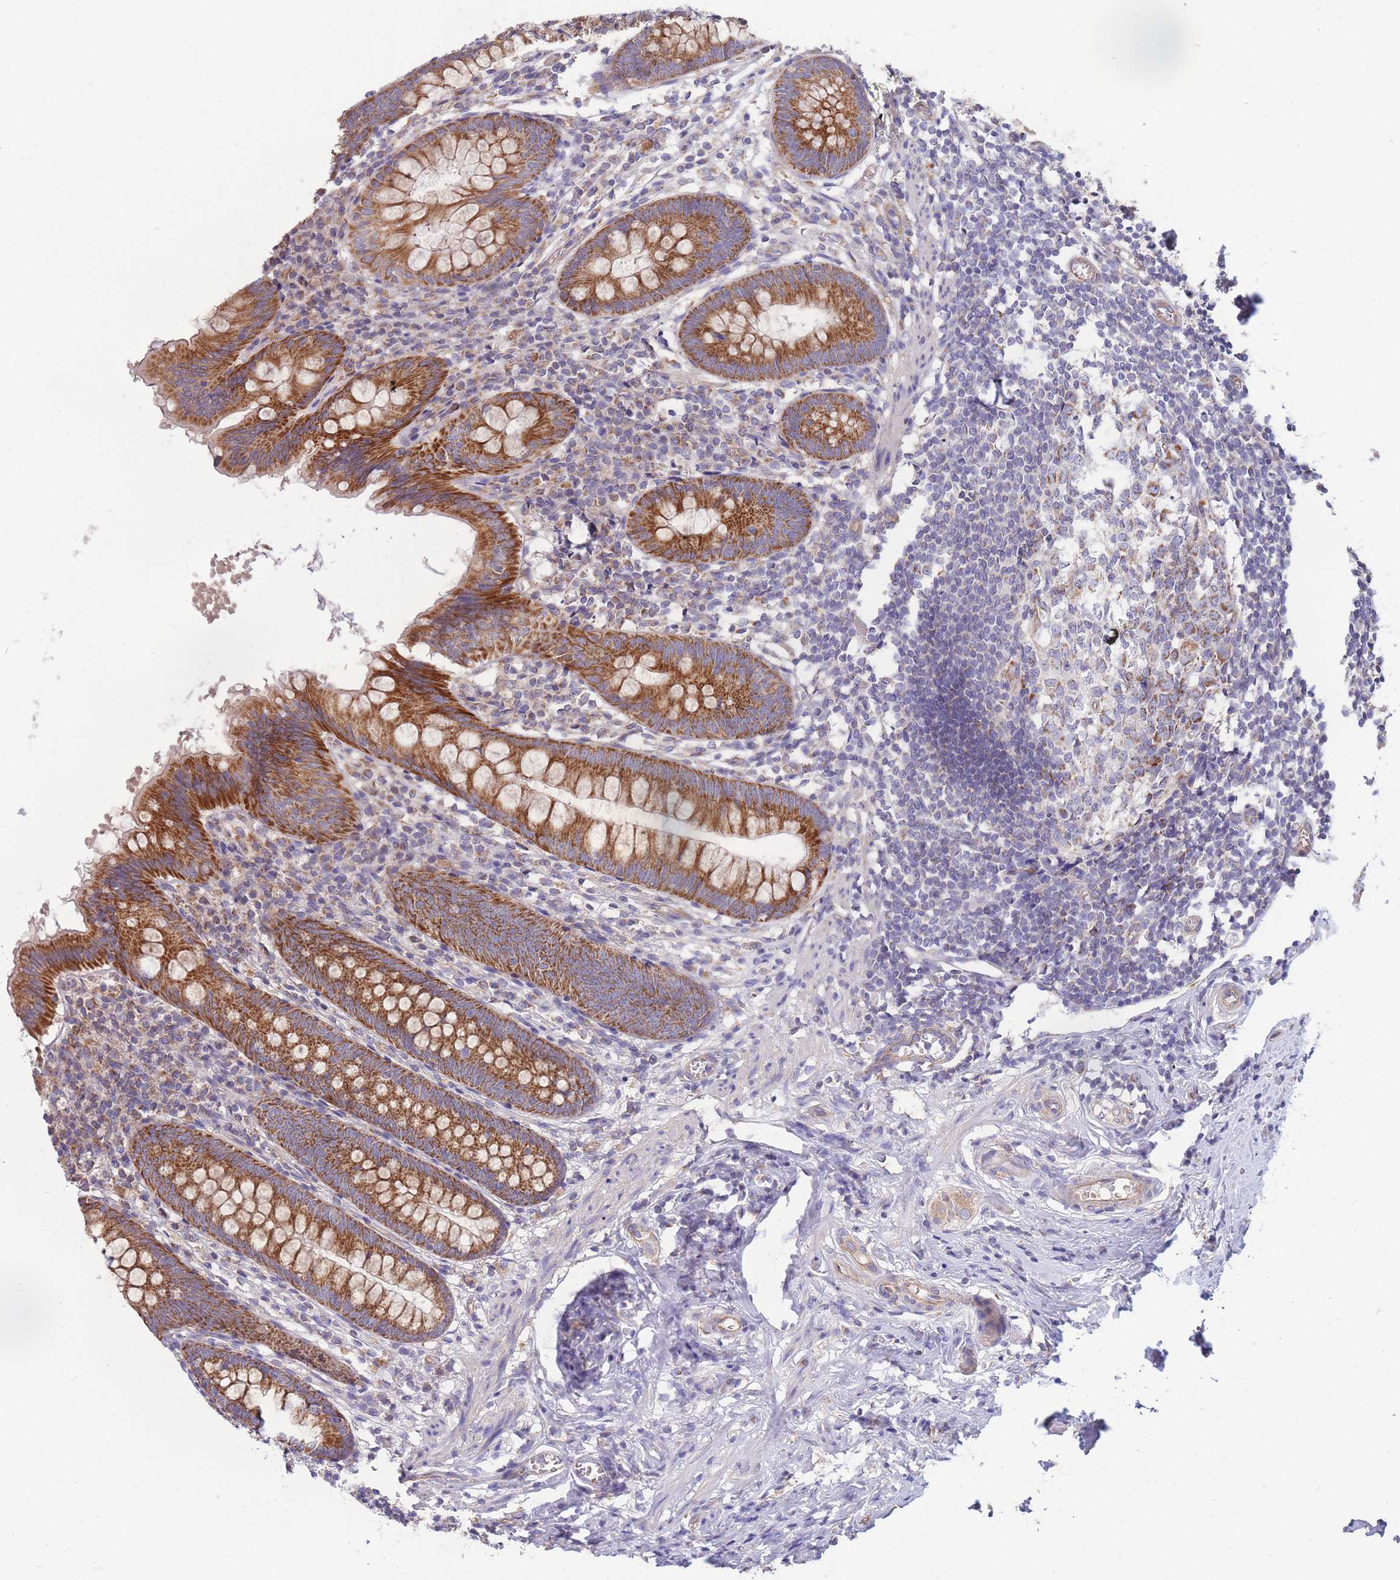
{"staining": {"intensity": "strong", "quantity": ">75%", "location": "cytoplasmic/membranous"}, "tissue": "appendix", "cell_type": "Glandular cells", "image_type": "normal", "snomed": [{"axis": "morphology", "description": "Normal tissue, NOS"}, {"axis": "topography", "description": "Appendix"}], "caption": "Appendix was stained to show a protein in brown. There is high levels of strong cytoplasmic/membranous staining in about >75% of glandular cells. The staining is performed using DAB brown chromogen to label protein expression. The nuclei are counter-stained blue using hematoxylin.", "gene": "MRPS9", "patient": {"sex": "female", "age": 51}}